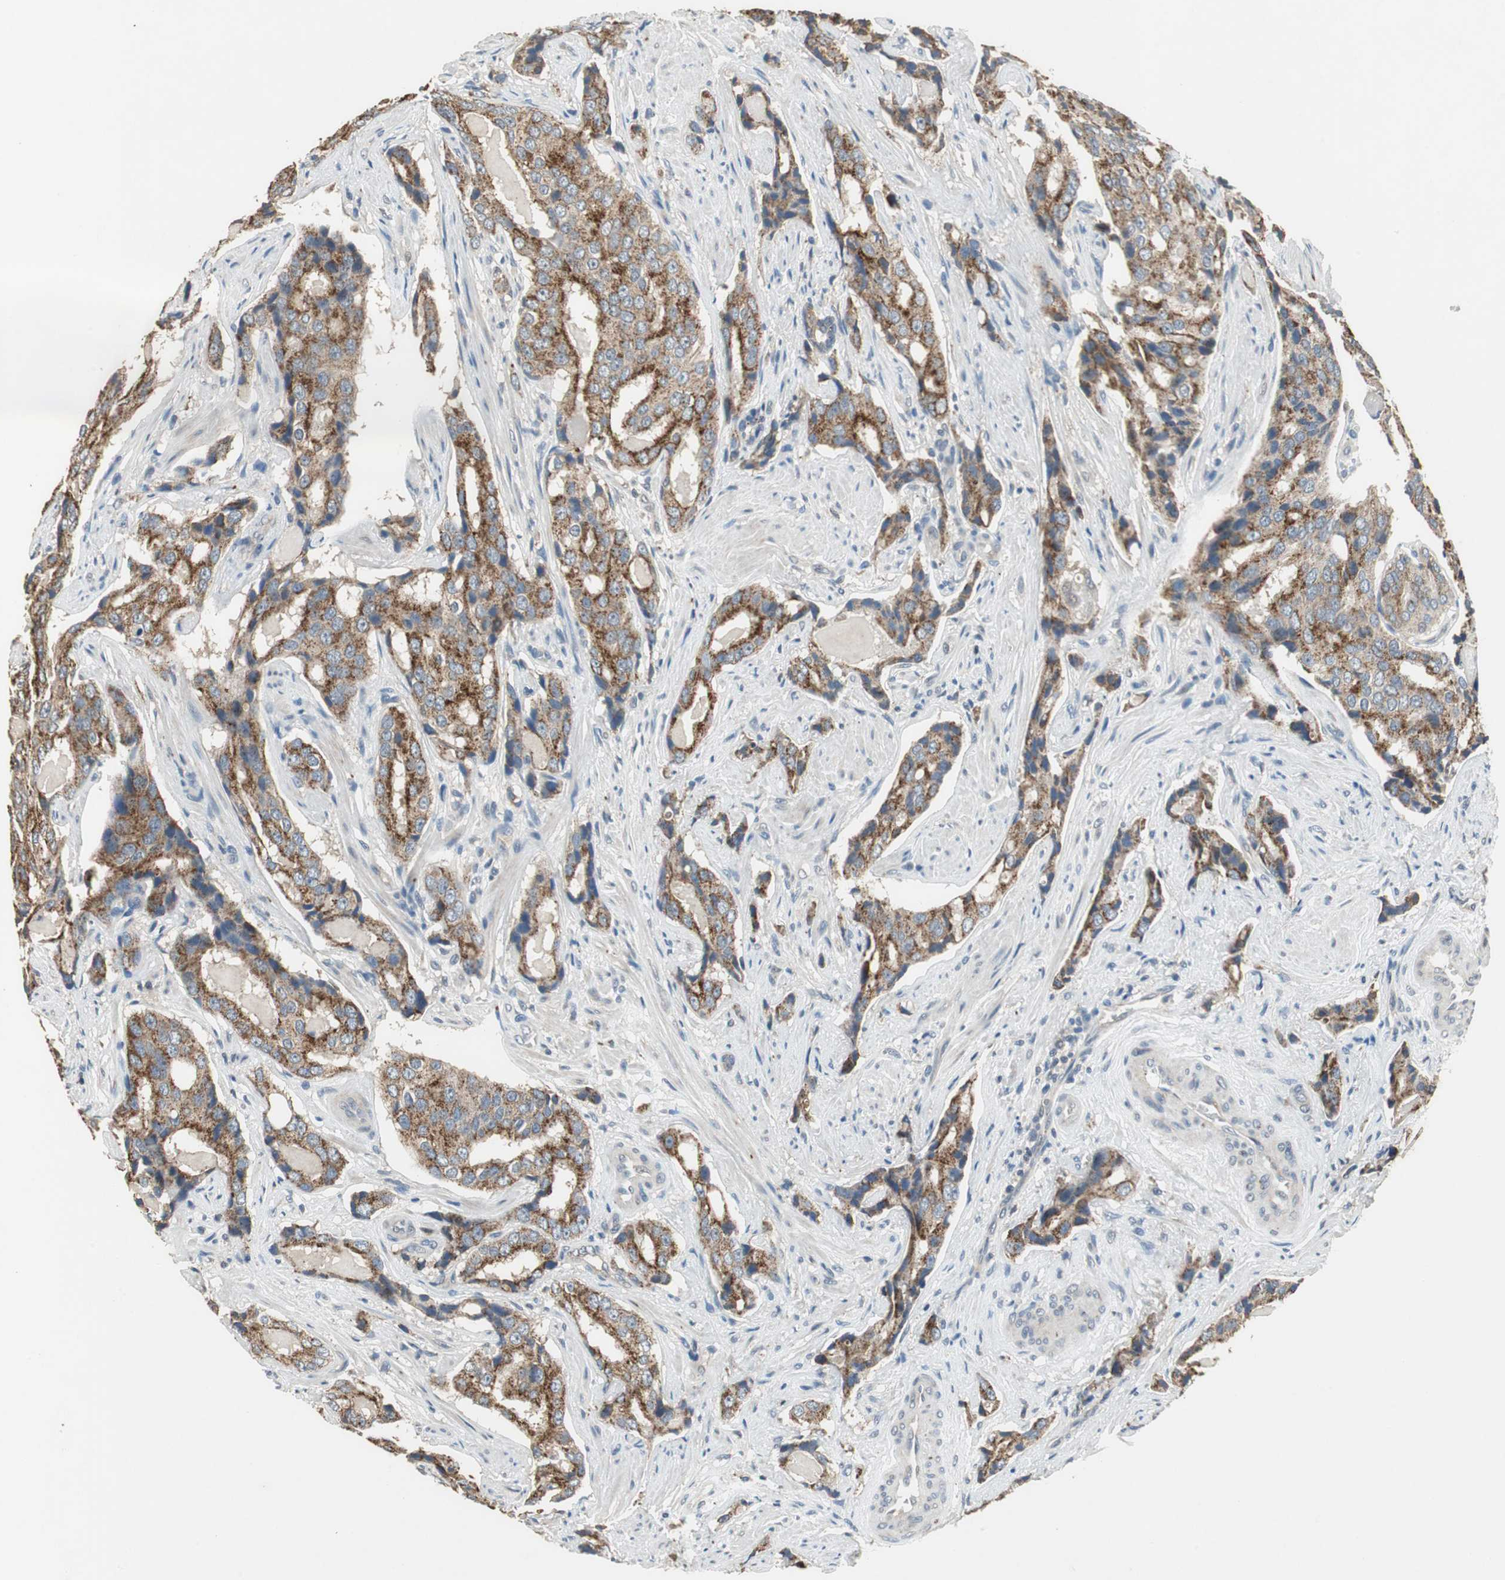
{"staining": {"intensity": "moderate", "quantity": ">75%", "location": "cytoplasmic/membranous"}, "tissue": "prostate cancer", "cell_type": "Tumor cells", "image_type": "cancer", "snomed": [{"axis": "morphology", "description": "Adenocarcinoma, High grade"}, {"axis": "topography", "description": "Prostate"}], "caption": "Prostate cancer stained for a protein (brown) reveals moderate cytoplasmic/membranous positive expression in about >75% of tumor cells.", "gene": "PI4KB", "patient": {"sex": "male", "age": 58}}